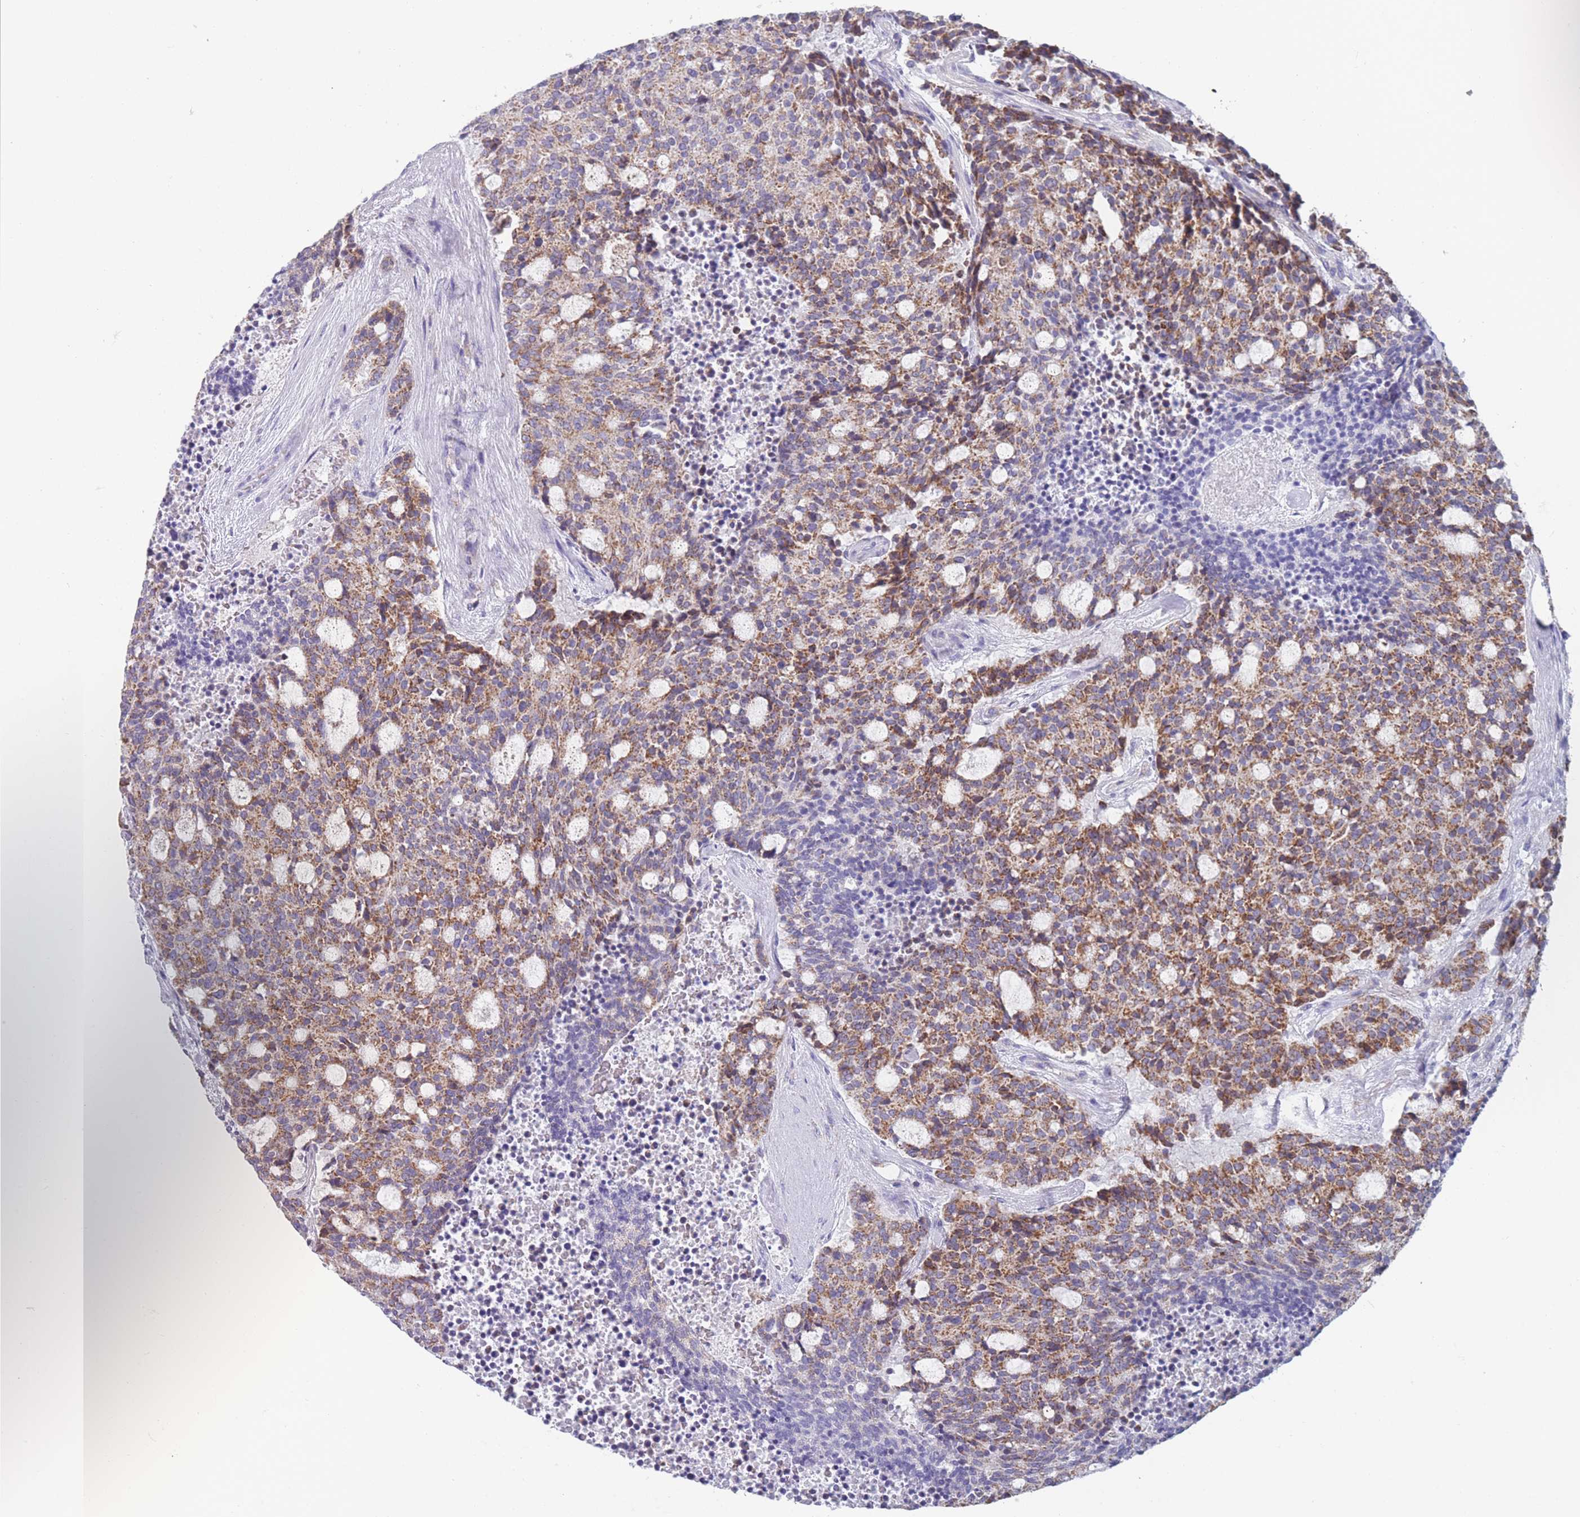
{"staining": {"intensity": "moderate", "quantity": ">75%", "location": "cytoplasmic/membranous"}, "tissue": "carcinoid", "cell_type": "Tumor cells", "image_type": "cancer", "snomed": [{"axis": "morphology", "description": "Carcinoid, malignant, NOS"}, {"axis": "topography", "description": "Pancreas"}], "caption": "Protein staining of carcinoid (malignant) tissue exhibits moderate cytoplasmic/membranous staining in about >75% of tumor cells. Using DAB (3,3'-diaminobenzidine) (brown) and hematoxylin (blue) stains, captured at high magnification using brightfield microscopy.", "gene": "MRPS14", "patient": {"sex": "female", "age": 54}}